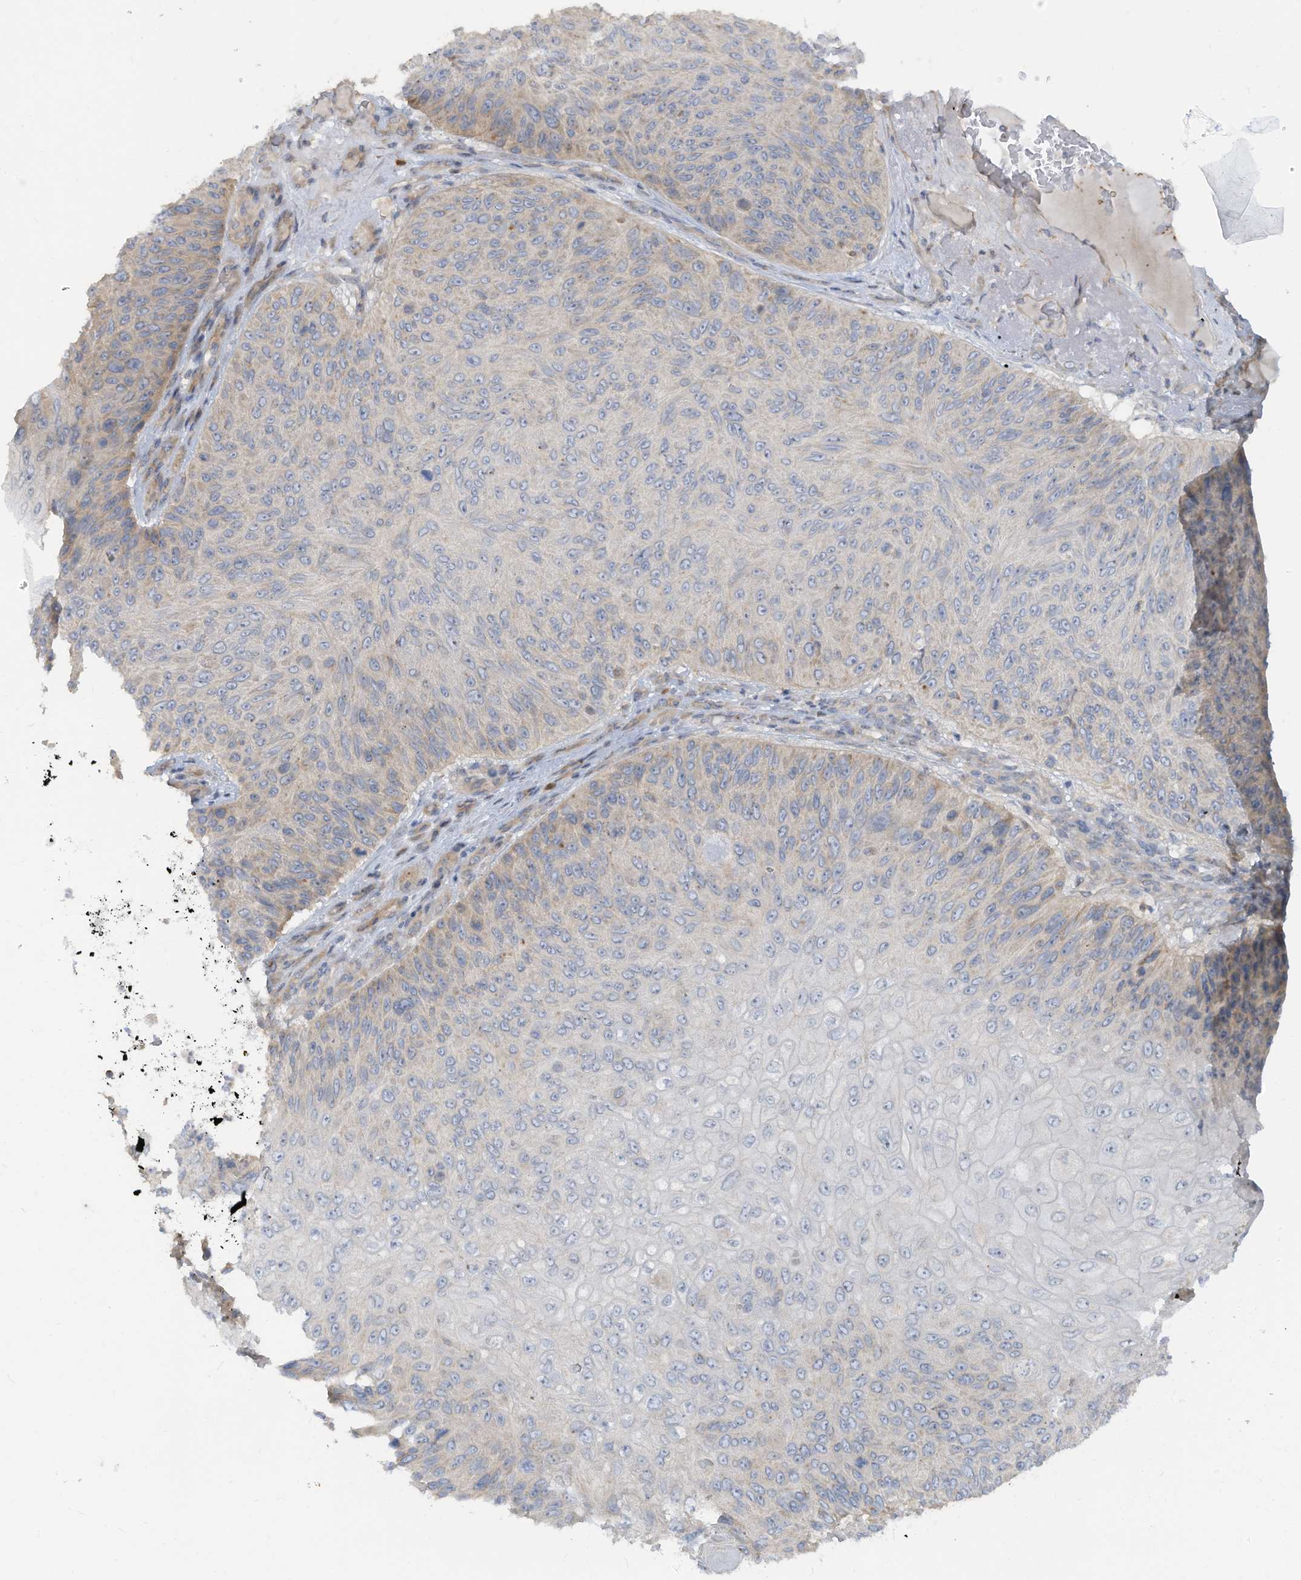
{"staining": {"intensity": "weak", "quantity": "<25%", "location": "cytoplasmic/membranous"}, "tissue": "skin cancer", "cell_type": "Tumor cells", "image_type": "cancer", "snomed": [{"axis": "morphology", "description": "Squamous cell carcinoma, NOS"}, {"axis": "topography", "description": "Skin"}], "caption": "Protein analysis of skin cancer (squamous cell carcinoma) shows no significant expression in tumor cells.", "gene": "GTPBP2", "patient": {"sex": "female", "age": 88}}